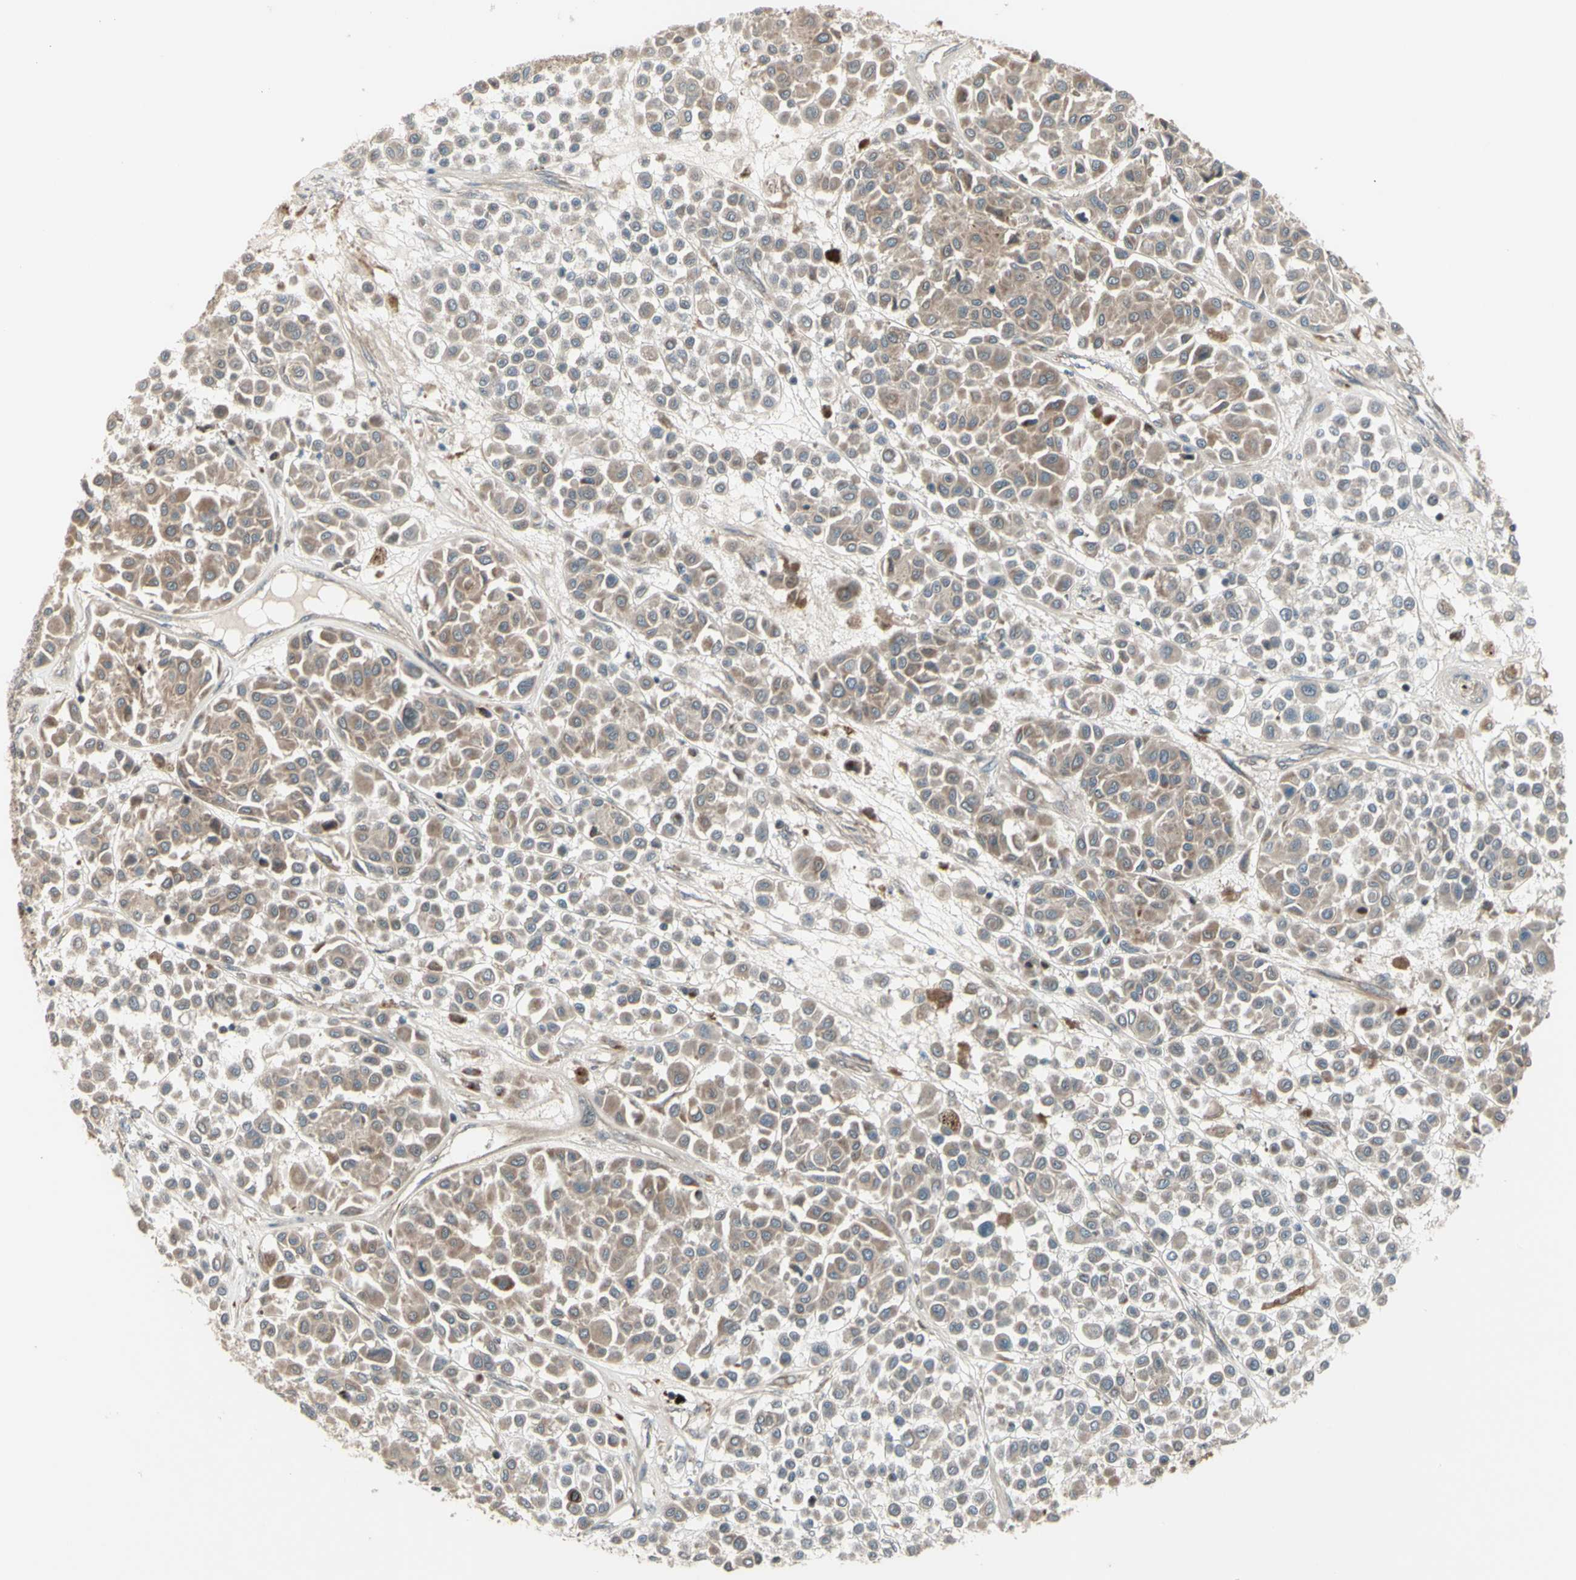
{"staining": {"intensity": "moderate", "quantity": ">75%", "location": "cytoplasmic/membranous"}, "tissue": "melanoma", "cell_type": "Tumor cells", "image_type": "cancer", "snomed": [{"axis": "morphology", "description": "Malignant melanoma, Metastatic site"}, {"axis": "topography", "description": "Soft tissue"}], "caption": "IHC image of melanoma stained for a protein (brown), which displays medium levels of moderate cytoplasmic/membranous expression in about >75% of tumor cells.", "gene": "OSTM1", "patient": {"sex": "male", "age": 41}}